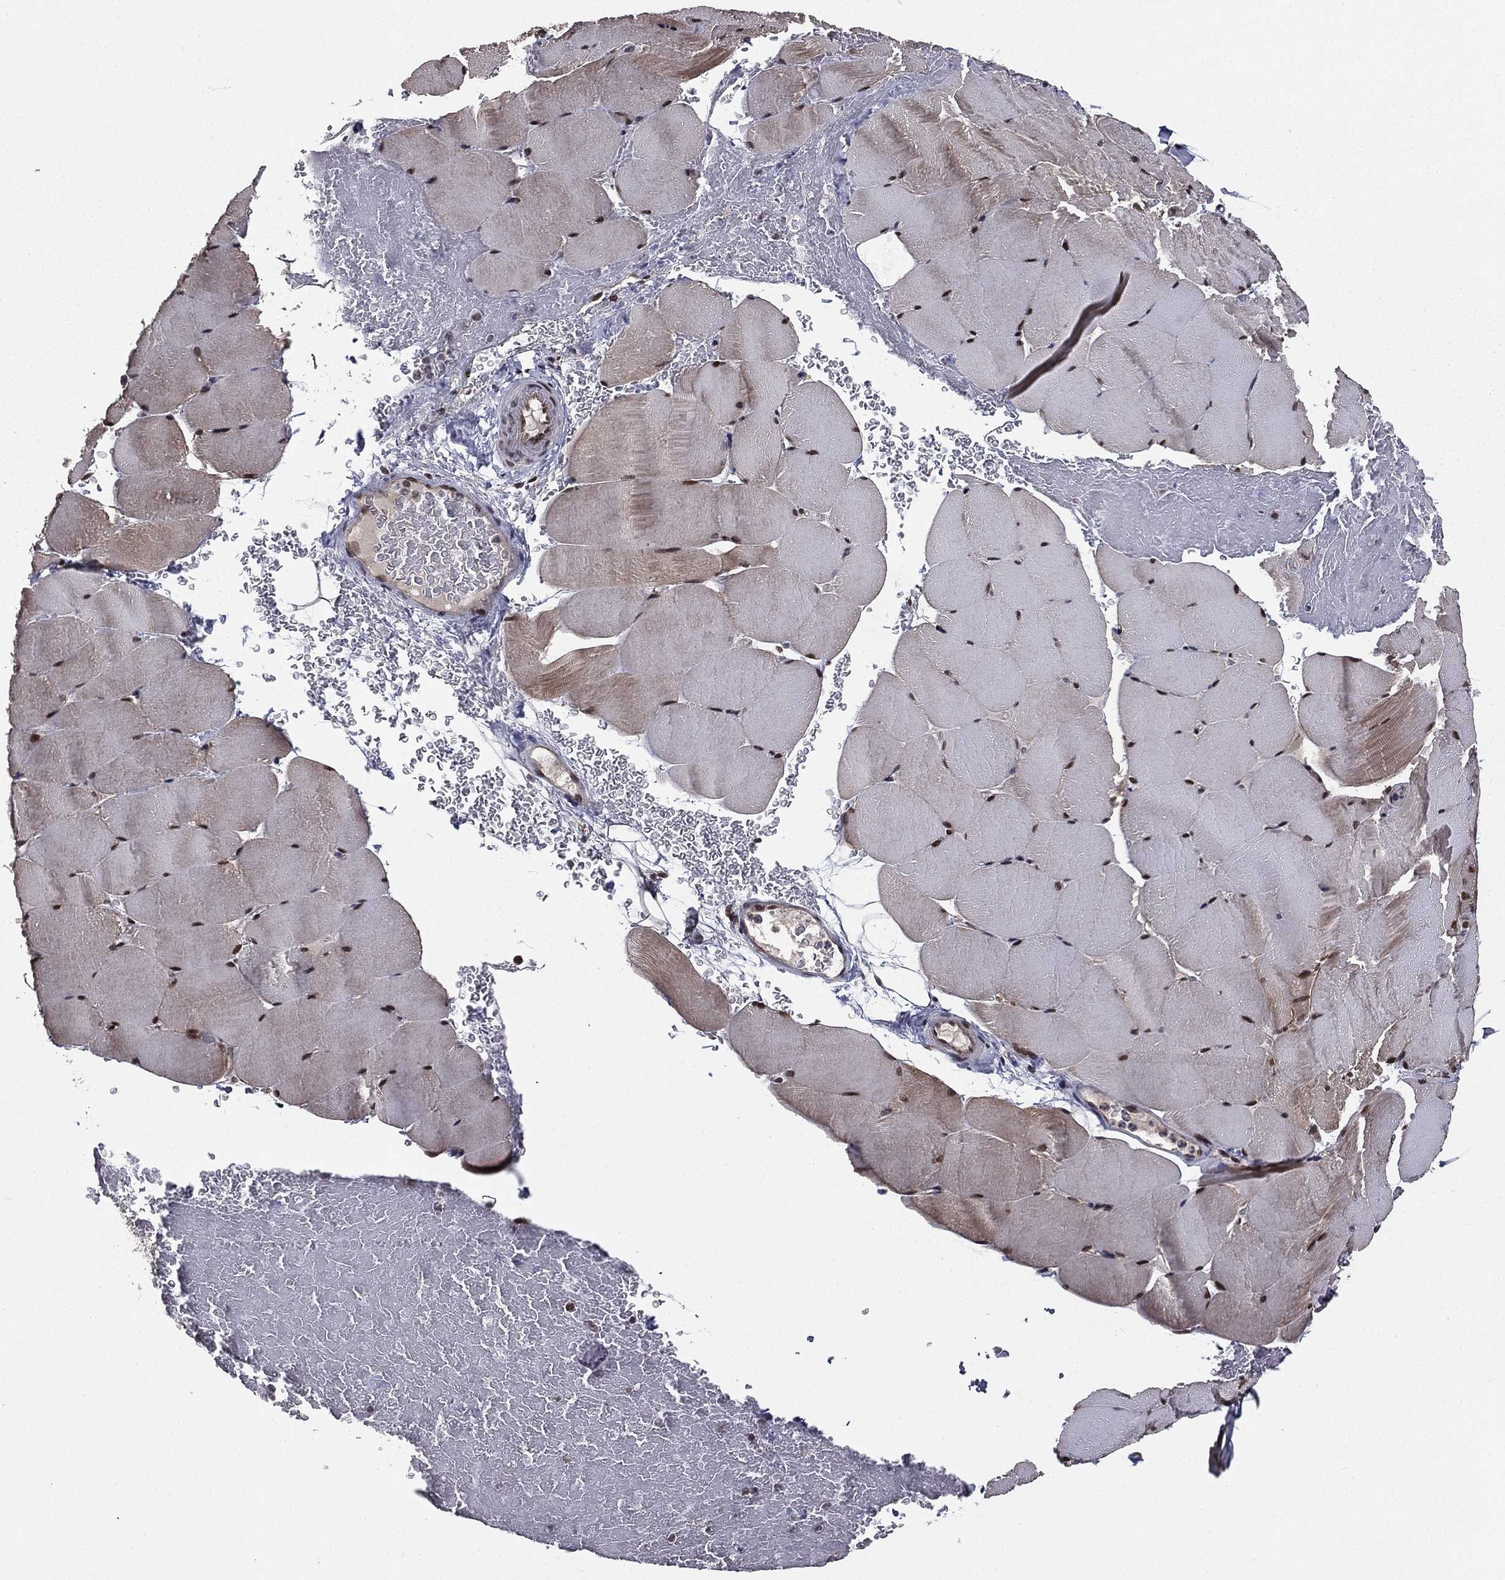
{"staining": {"intensity": "moderate", "quantity": "<25%", "location": "nuclear"}, "tissue": "skeletal muscle", "cell_type": "Myocytes", "image_type": "normal", "snomed": [{"axis": "morphology", "description": "Normal tissue, NOS"}, {"axis": "topography", "description": "Skeletal muscle"}], "caption": "Moderate nuclear protein expression is present in approximately <25% of myocytes in skeletal muscle.", "gene": "RARB", "patient": {"sex": "female", "age": 37}}